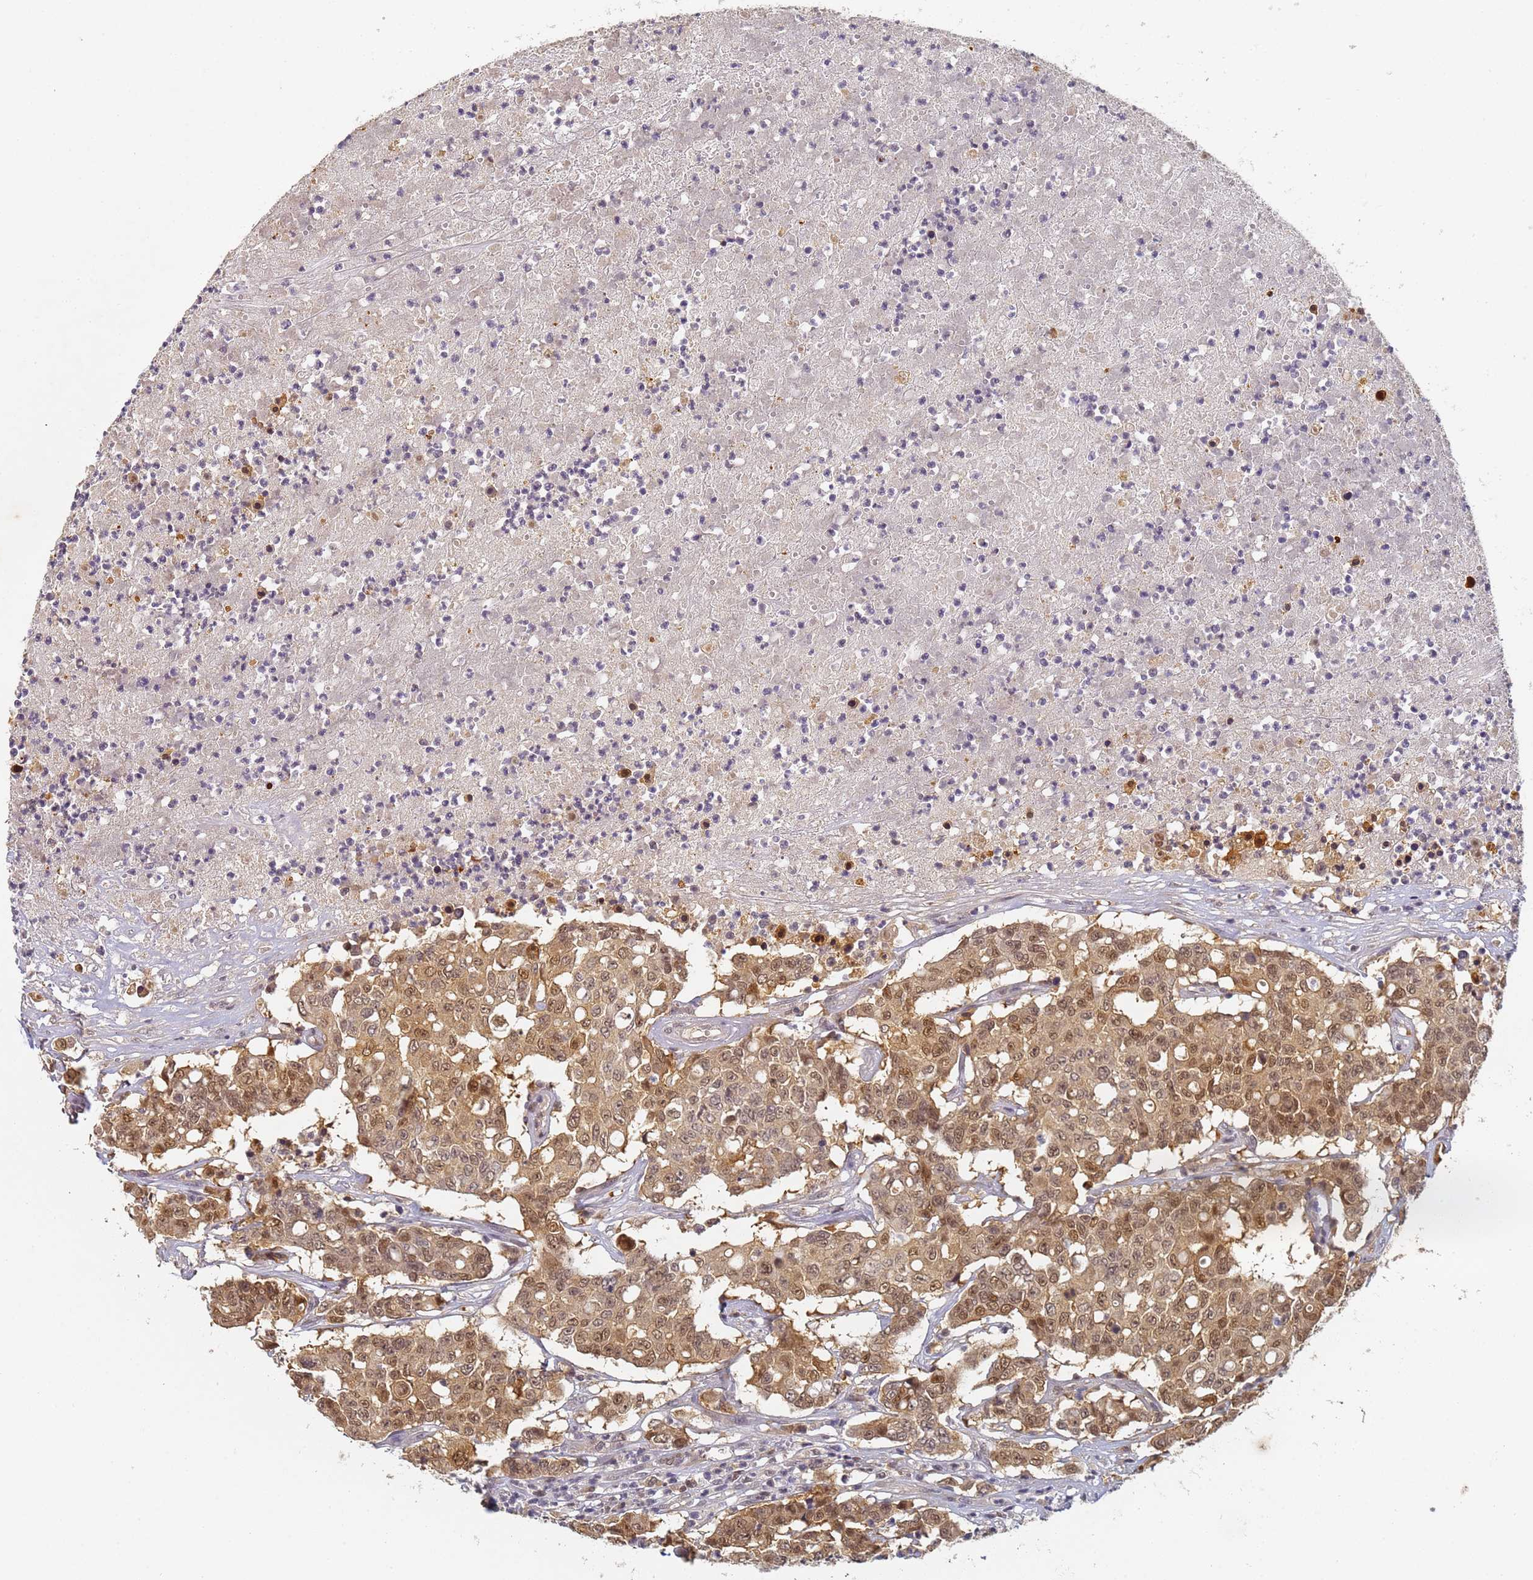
{"staining": {"intensity": "moderate", "quantity": ">75%", "location": "cytoplasmic/membranous,nuclear"}, "tissue": "colorectal cancer", "cell_type": "Tumor cells", "image_type": "cancer", "snomed": [{"axis": "morphology", "description": "Adenocarcinoma, NOS"}, {"axis": "topography", "description": "Colon"}], "caption": "DAB (3,3'-diaminobenzidine) immunohistochemical staining of colorectal cancer displays moderate cytoplasmic/membranous and nuclear protein expression in about >75% of tumor cells.", "gene": "HMCES", "patient": {"sex": "male", "age": 51}}